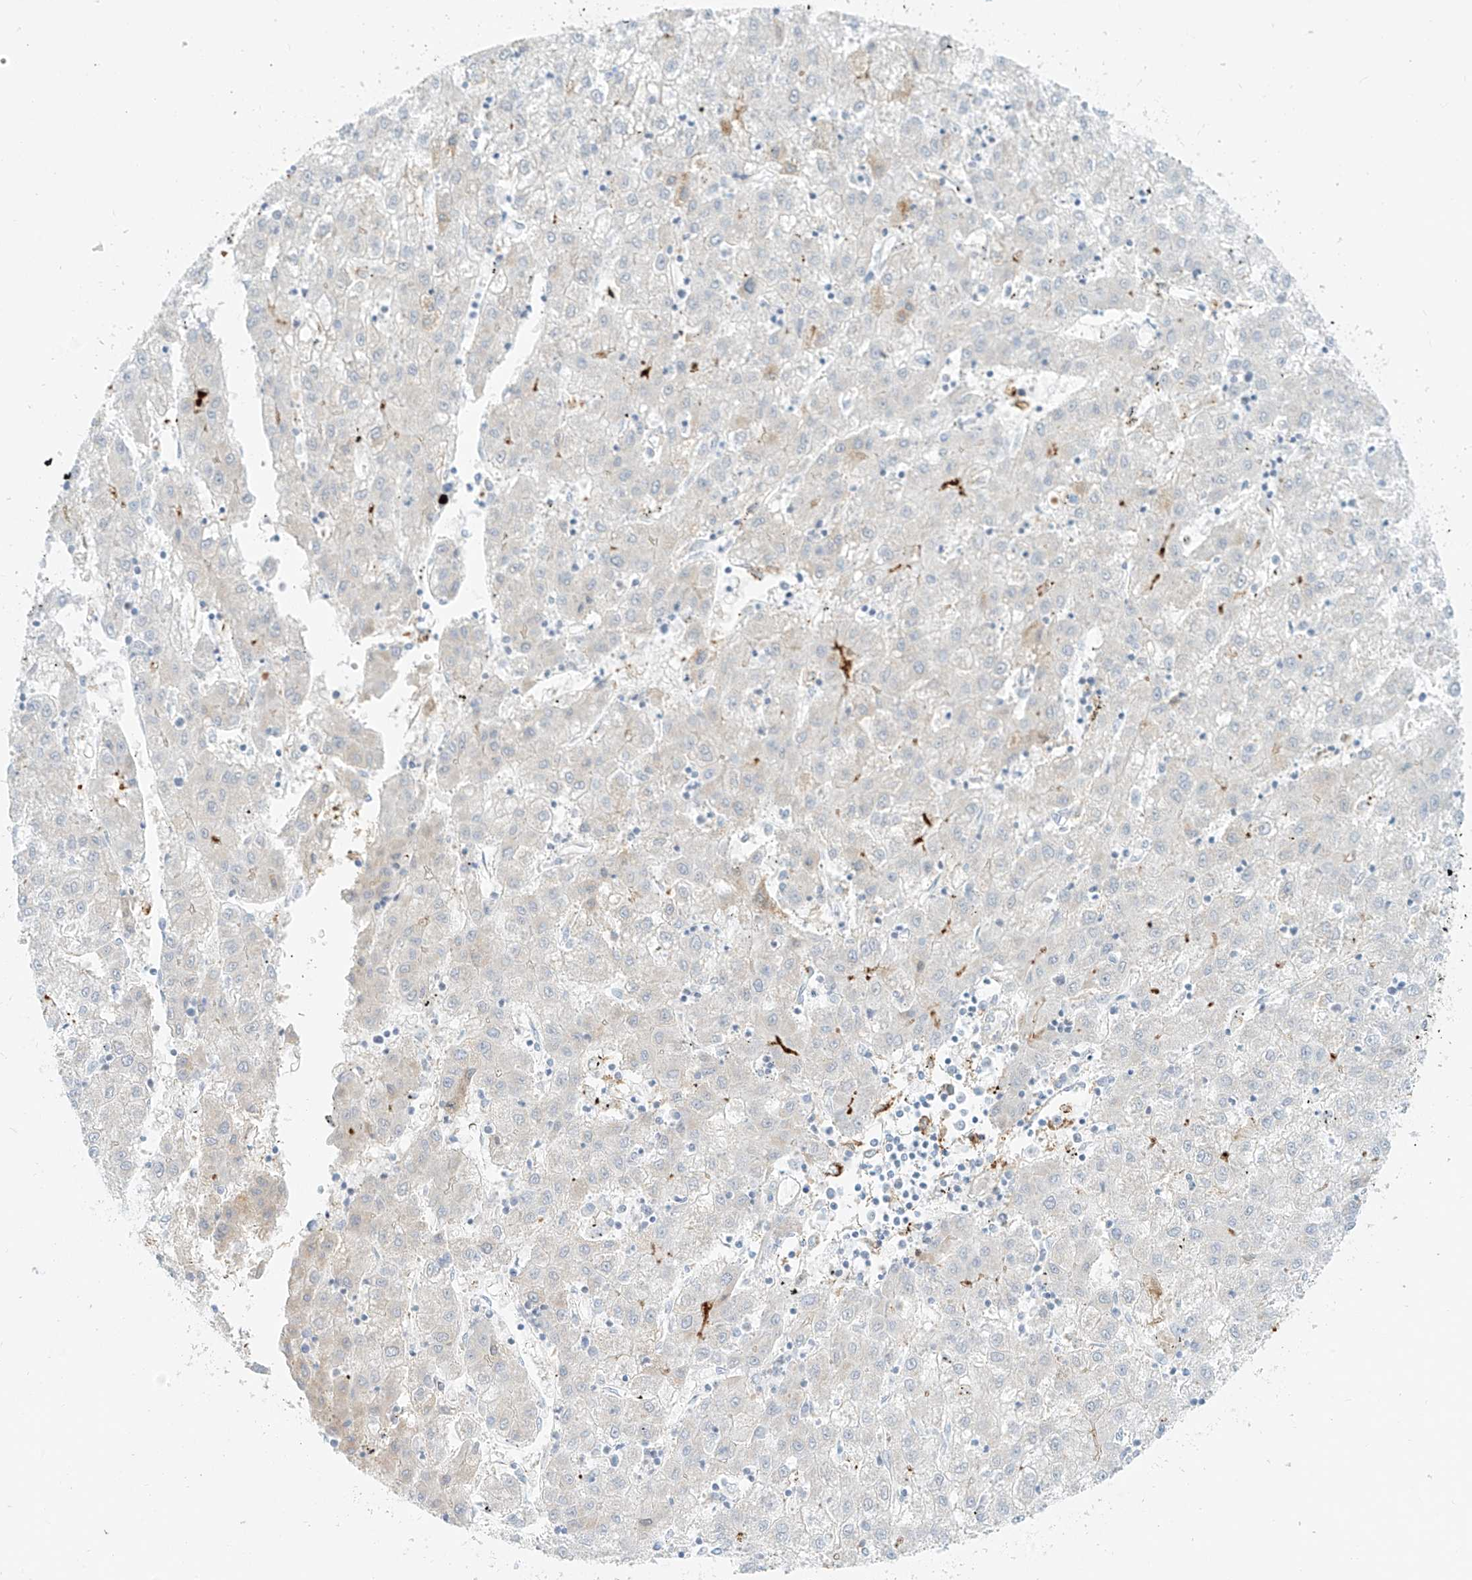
{"staining": {"intensity": "negative", "quantity": "none", "location": "none"}, "tissue": "liver cancer", "cell_type": "Tumor cells", "image_type": "cancer", "snomed": [{"axis": "morphology", "description": "Carcinoma, Hepatocellular, NOS"}, {"axis": "topography", "description": "Liver"}], "caption": "Human liver cancer stained for a protein using immunohistochemistry (IHC) reveals no positivity in tumor cells.", "gene": "OCSTAMP", "patient": {"sex": "male", "age": 72}}